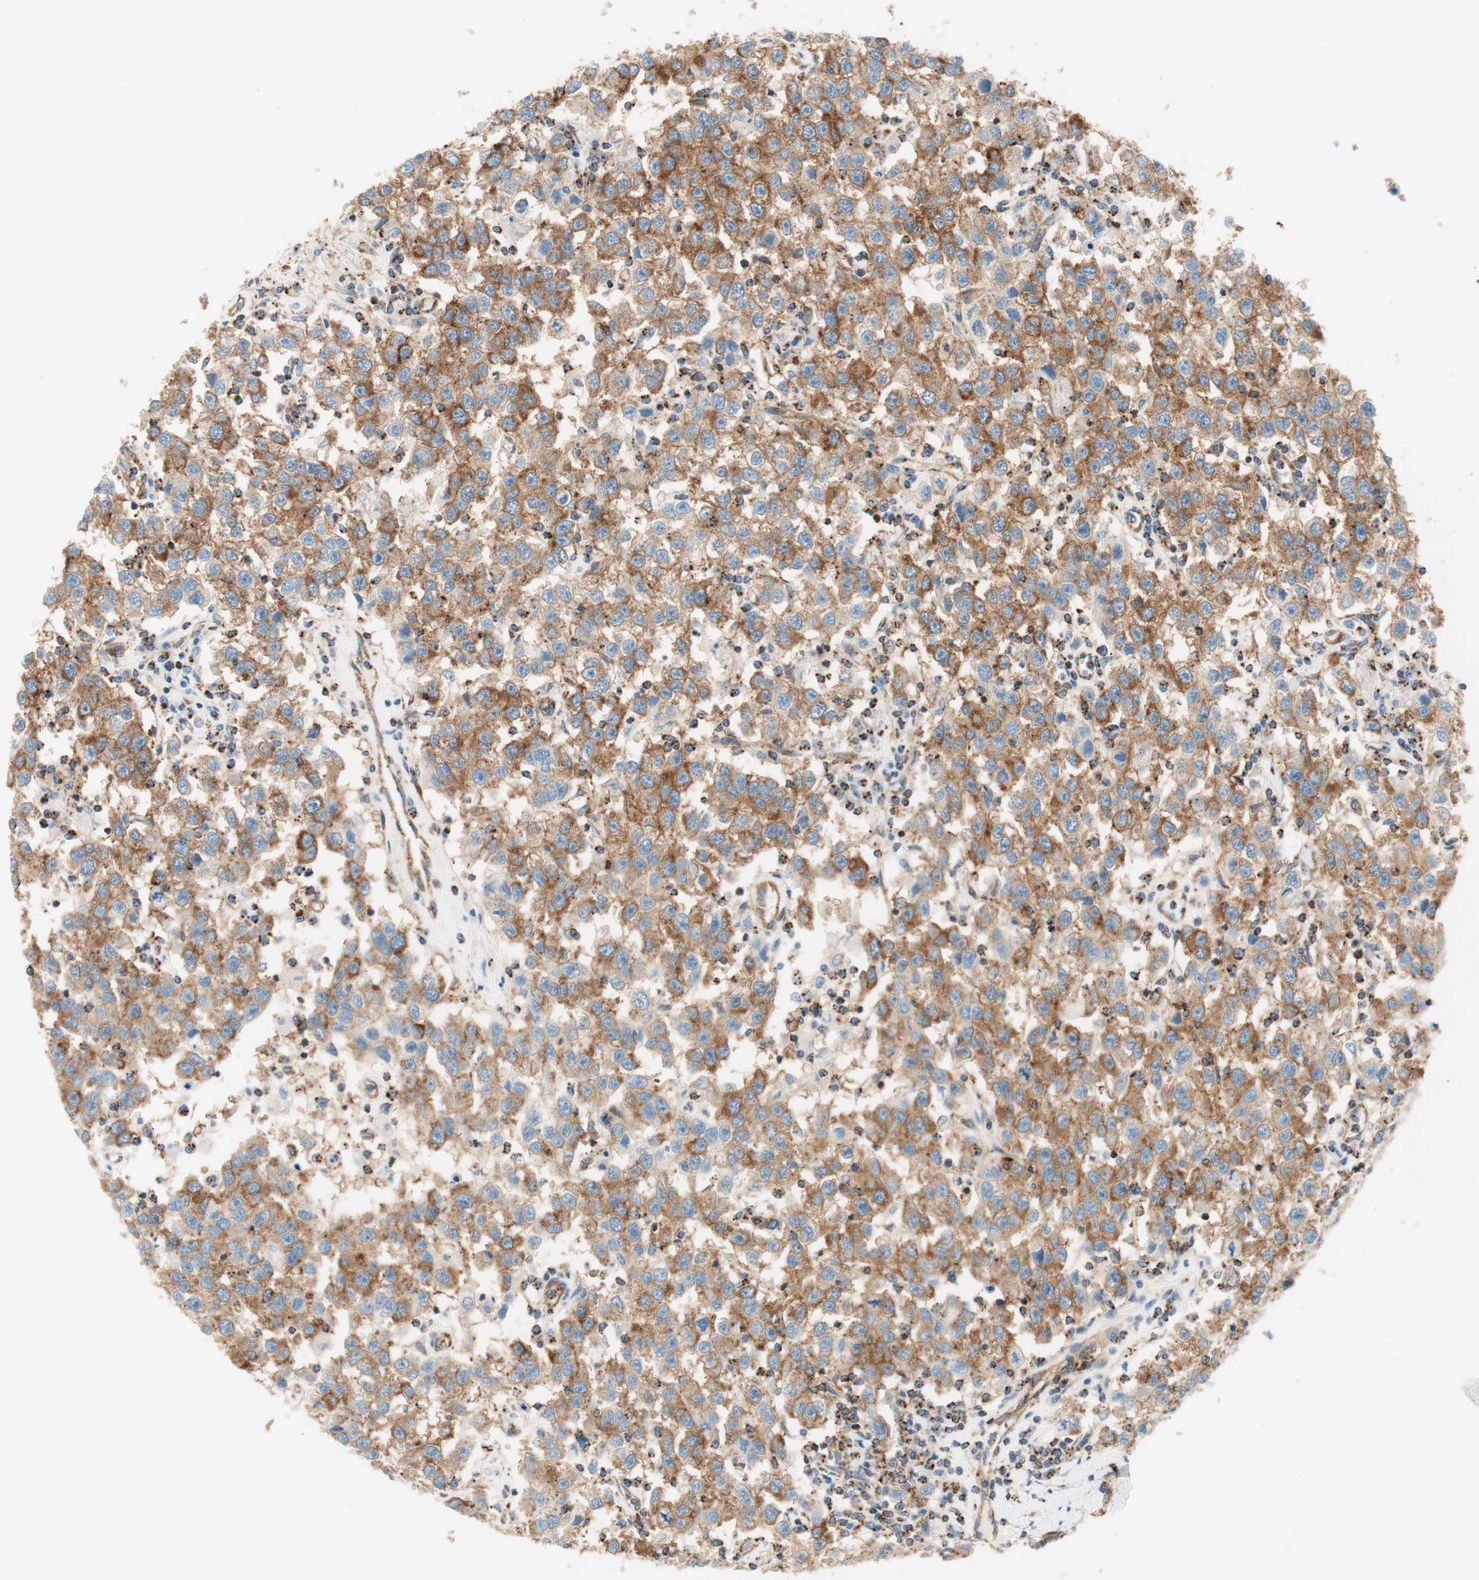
{"staining": {"intensity": "moderate", "quantity": ">75%", "location": "cytoplasmic/membranous"}, "tissue": "testis cancer", "cell_type": "Tumor cells", "image_type": "cancer", "snomed": [{"axis": "morphology", "description": "Seminoma, NOS"}, {"axis": "topography", "description": "Testis"}], "caption": "Human testis seminoma stained with a brown dye demonstrates moderate cytoplasmic/membranous positive staining in about >75% of tumor cells.", "gene": "VPS26A", "patient": {"sex": "male", "age": 41}}